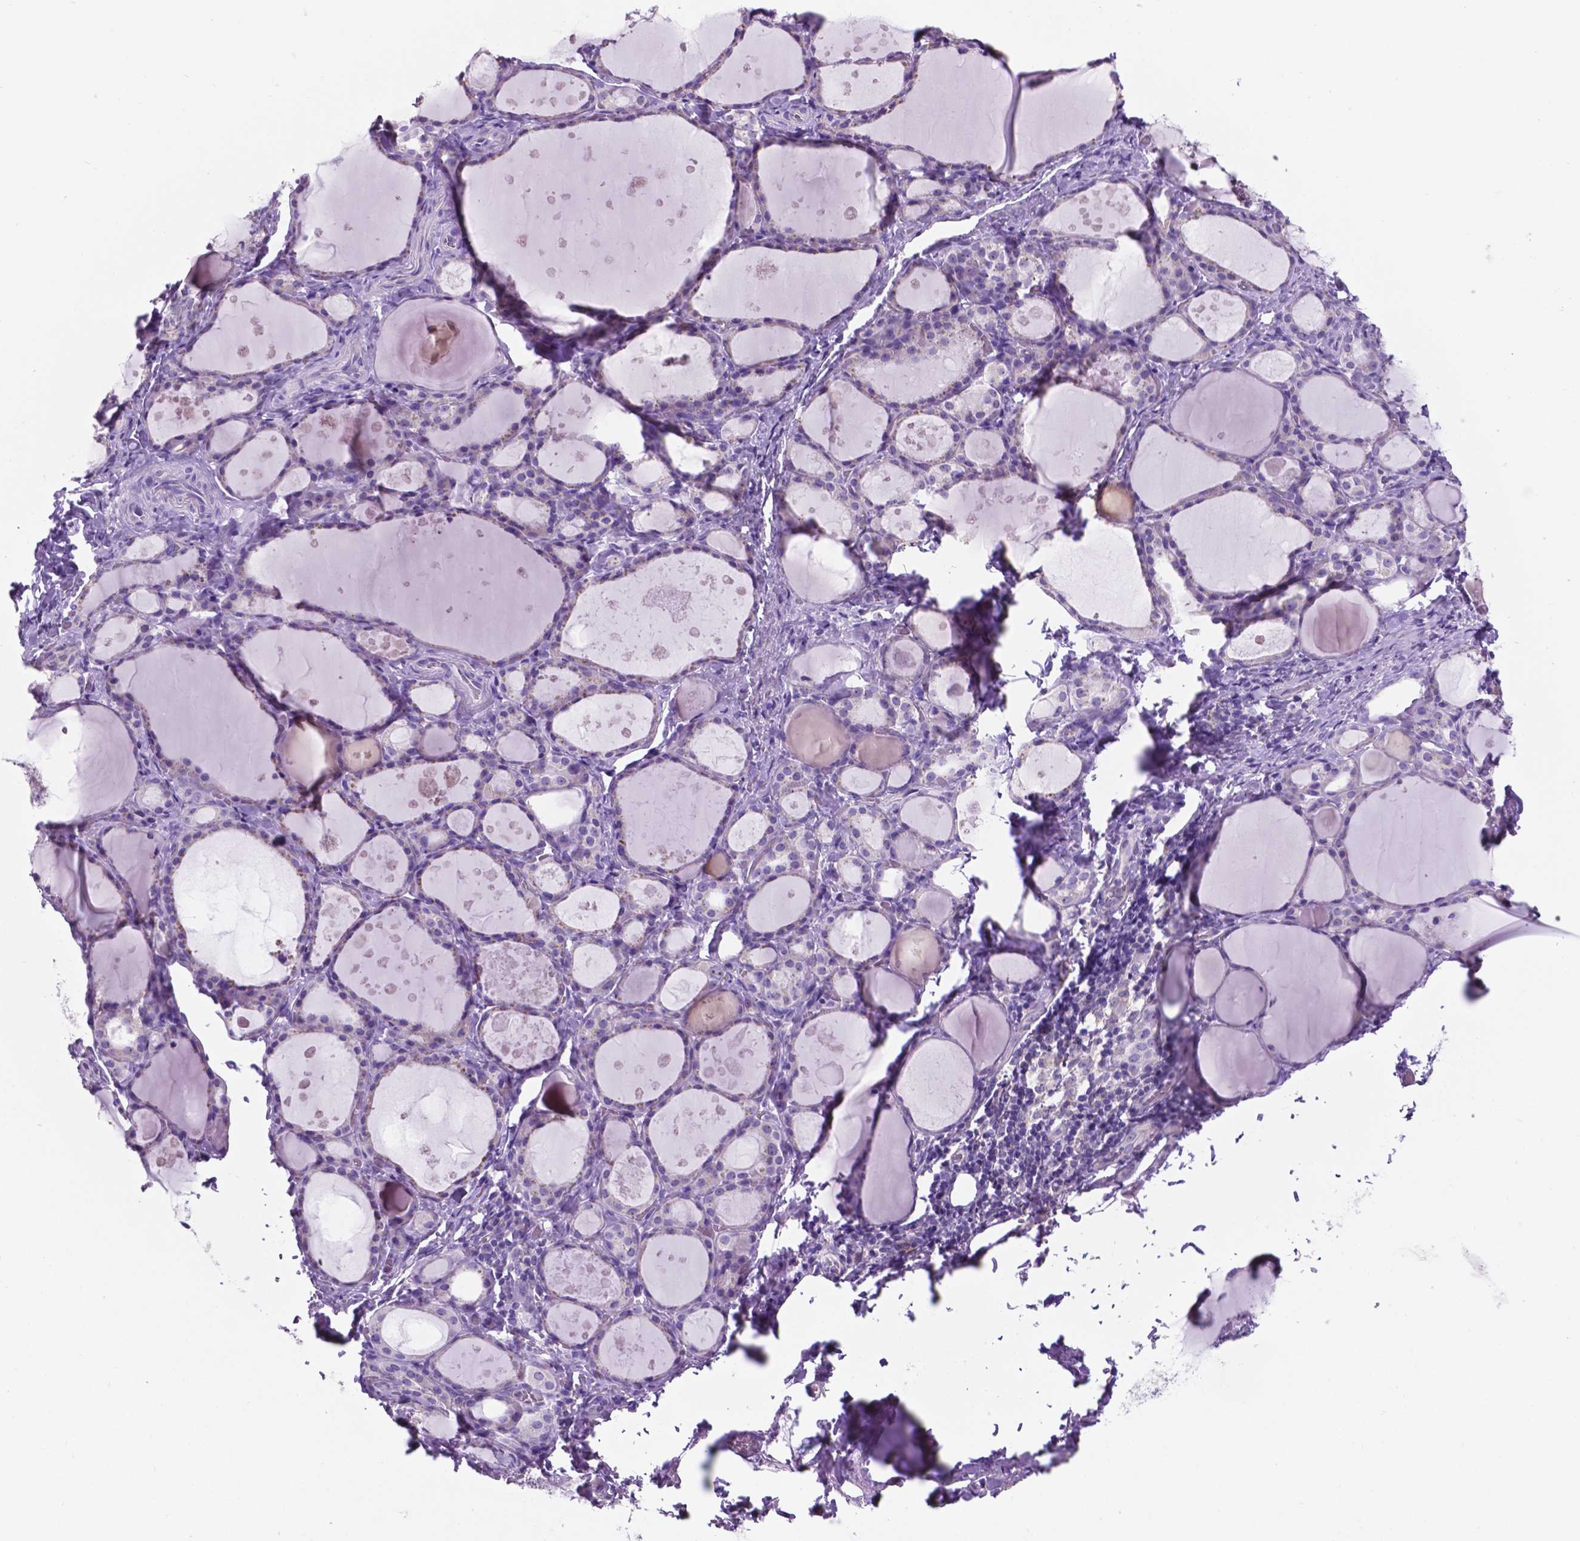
{"staining": {"intensity": "negative", "quantity": "none", "location": "none"}, "tissue": "thyroid gland", "cell_type": "Glandular cells", "image_type": "normal", "snomed": [{"axis": "morphology", "description": "Normal tissue, NOS"}, {"axis": "topography", "description": "Thyroid gland"}], "caption": "IHC of normal thyroid gland demonstrates no positivity in glandular cells. The staining is performed using DAB brown chromogen with nuclei counter-stained in using hematoxylin.", "gene": "SPDYA", "patient": {"sex": "male", "age": 68}}